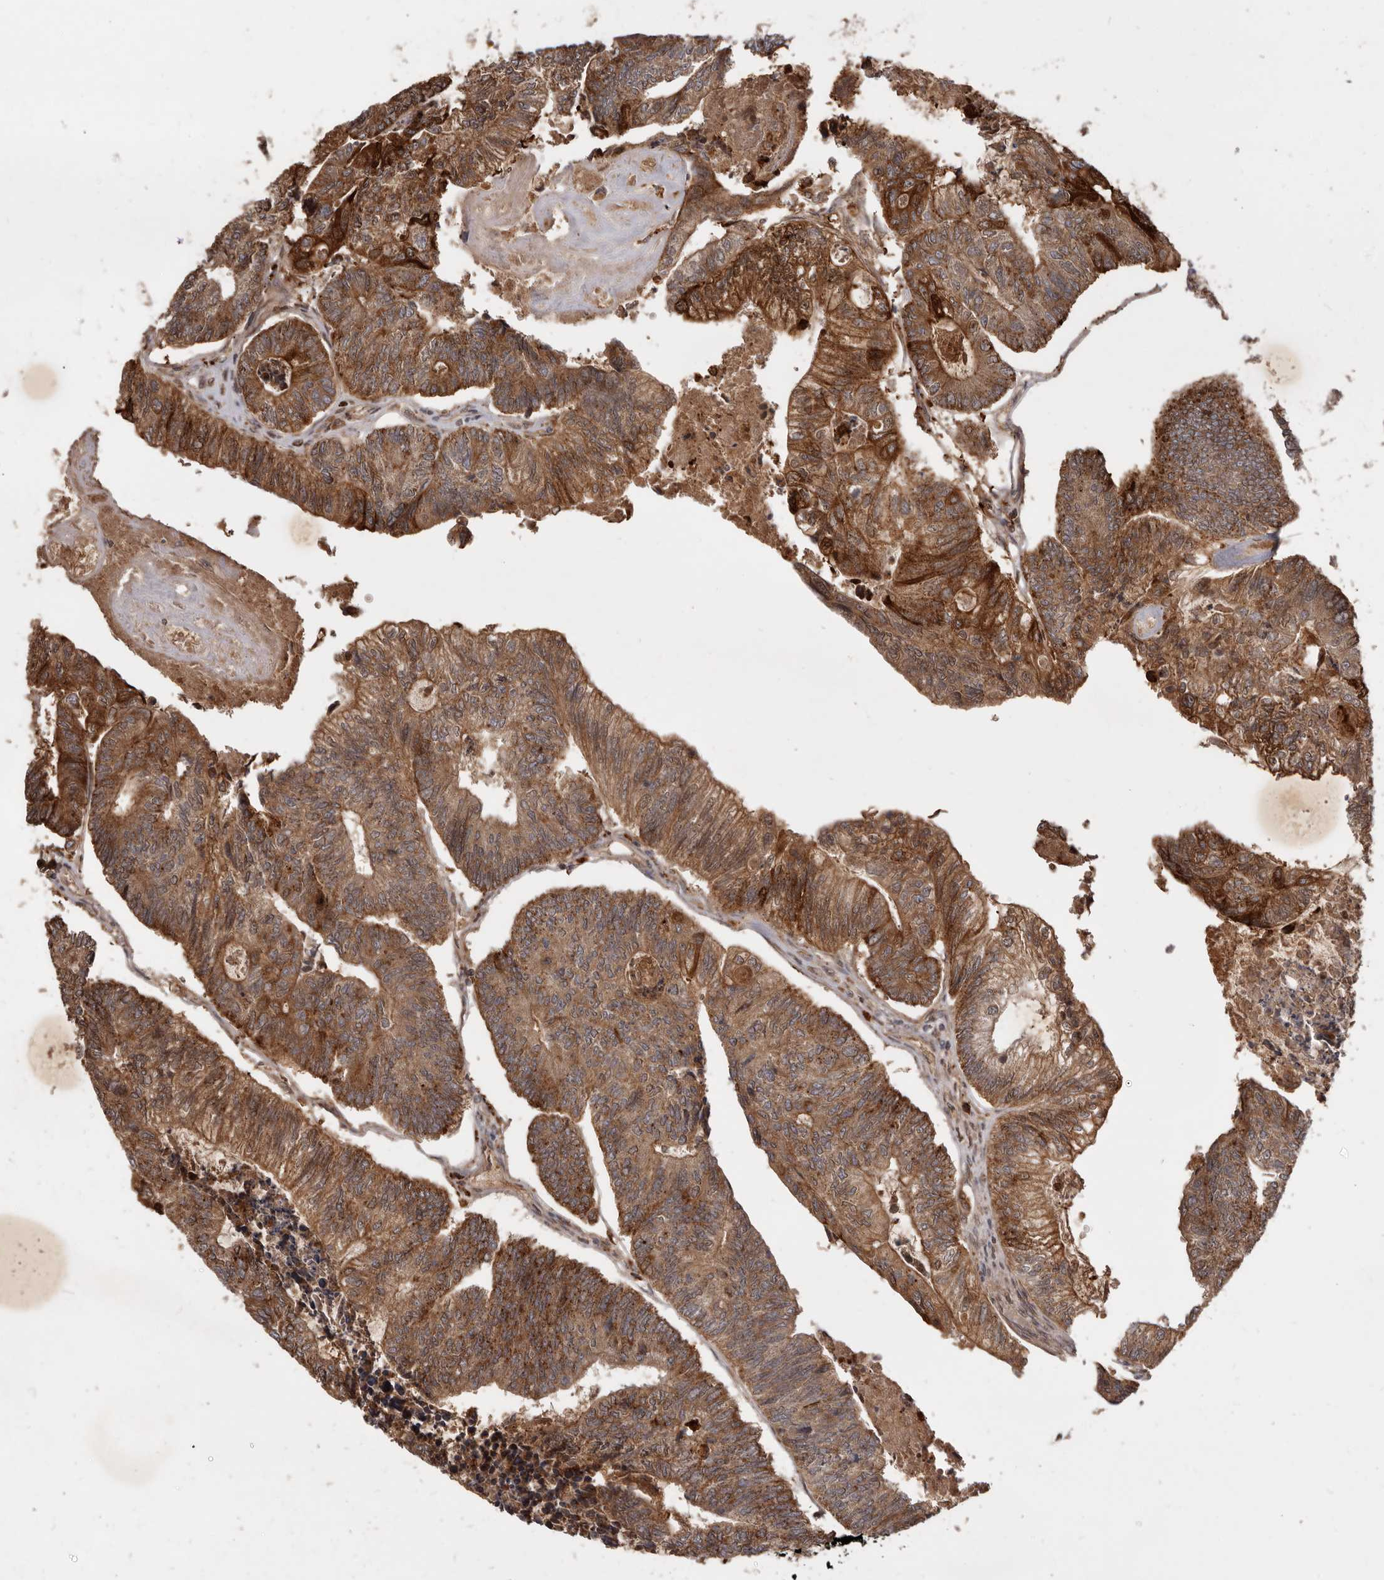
{"staining": {"intensity": "moderate", "quantity": ">75%", "location": "cytoplasmic/membranous"}, "tissue": "colorectal cancer", "cell_type": "Tumor cells", "image_type": "cancer", "snomed": [{"axis": "morphology", "description": "Adenocarcinoma, NOS"}, {"axis": "topography", "description": "Colon"}], "caption": "A histopathology image showing moderate cytoplasmic/membranous positivity in approximately >75% of tumor cells in colorectal cancer (adenocarcinoma), as visualized by brown immunohistochemical staining.", "gene": "STK36", "patient": {"sex": "female", "age": 67}}